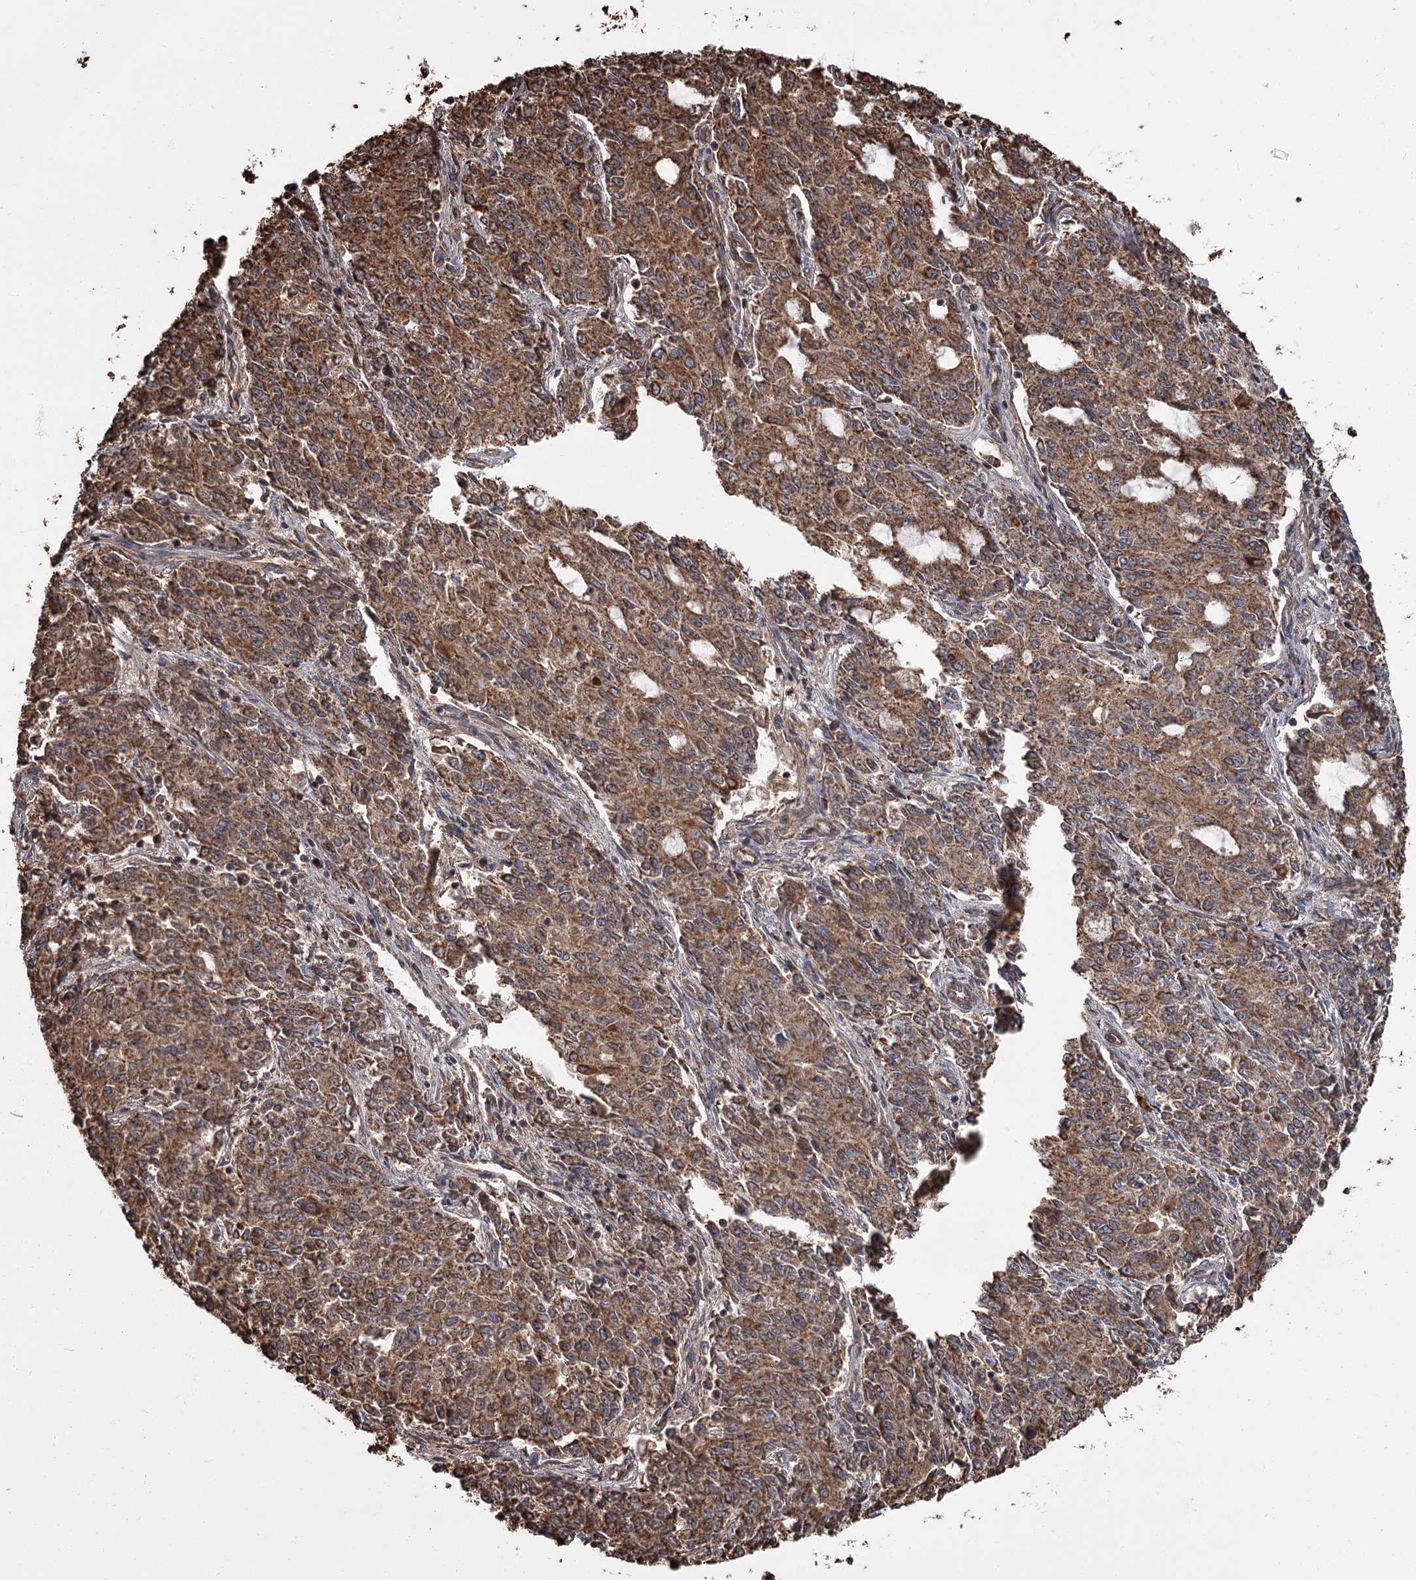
{"staining": {"intensity": "strong", "quantity": ">75%", "location": "cytoplasmic/membranous"}, "tissue": "endometrial cancer", "cell_type": "Tumor cells", "image_type": "cancer", "snomed": [{"axis": "morphology", "description": "Adenocarcinoma, NOS"}, {"axis": "topography", "description": "Endometrium"}], "caption": "A high-resolution micrograph shows immunohistochemistry (IHC) staining of endometrial cancer, which reveals strong cytoplasmic/membranous expression in approximately >75% of tumor cells.", "gene": "THAP9", "patient": {"sex": "female", "age": 50}}